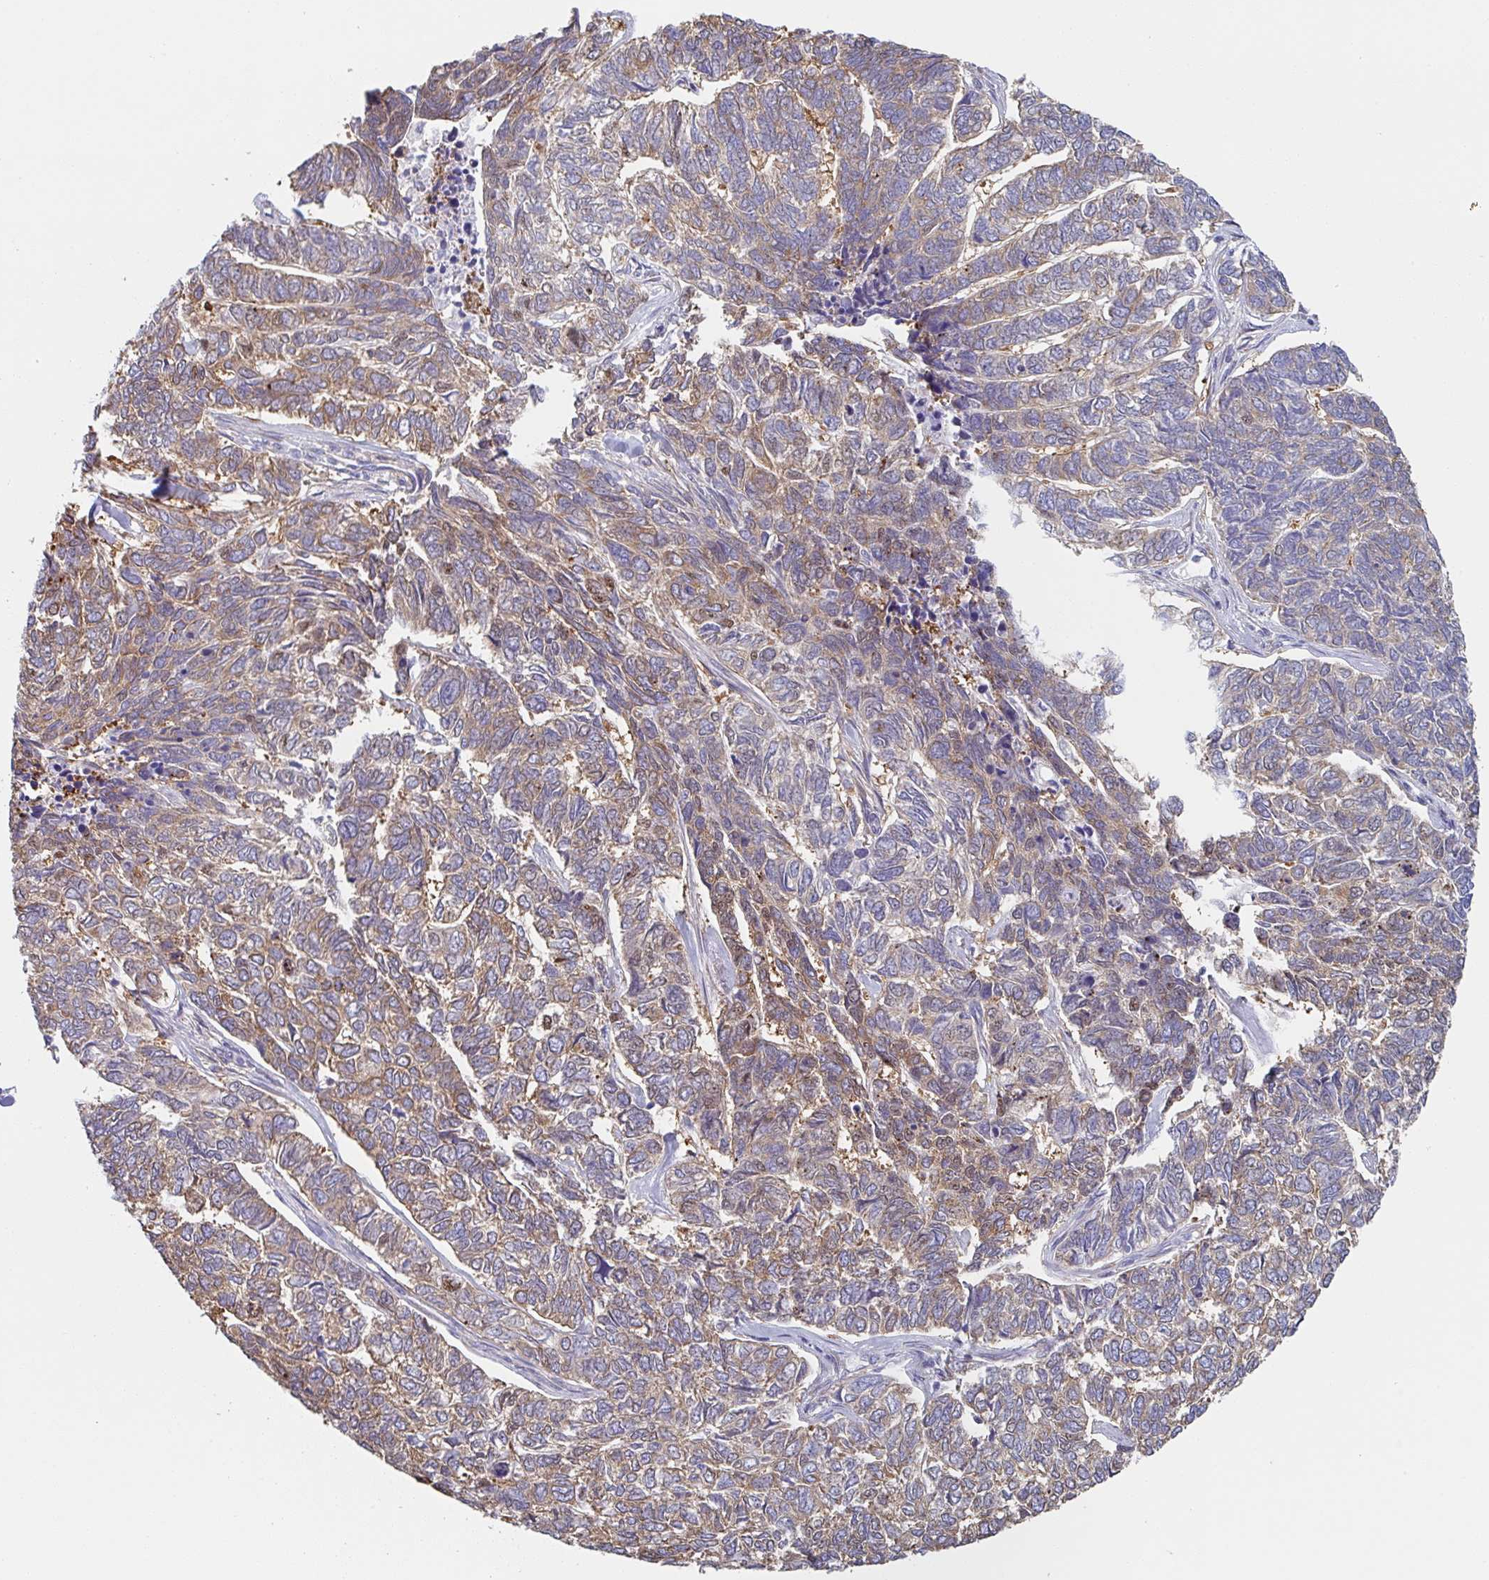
{"staining": {"intensity": "moderate", "quantity": "25%-75%", "location": "cytoplasmic/membranous"}, "tissue": "skin cancer", "cell_type": "Tumor cells", "image_type": "cancer", "snomed": [{"axis": "morphology", "description": "Basal cell carcinoma"}, {"axis": "topography", "description": "Skin"}], "caption": "This image demonstrates IHC staining of human skin basal cell carcinoma, with medium moderate cytoplasmic/membranous staining in about 25%-75% of tumor cells.", "gene": "AMPD2", "patient": {"sex": "female", "age": 65}}